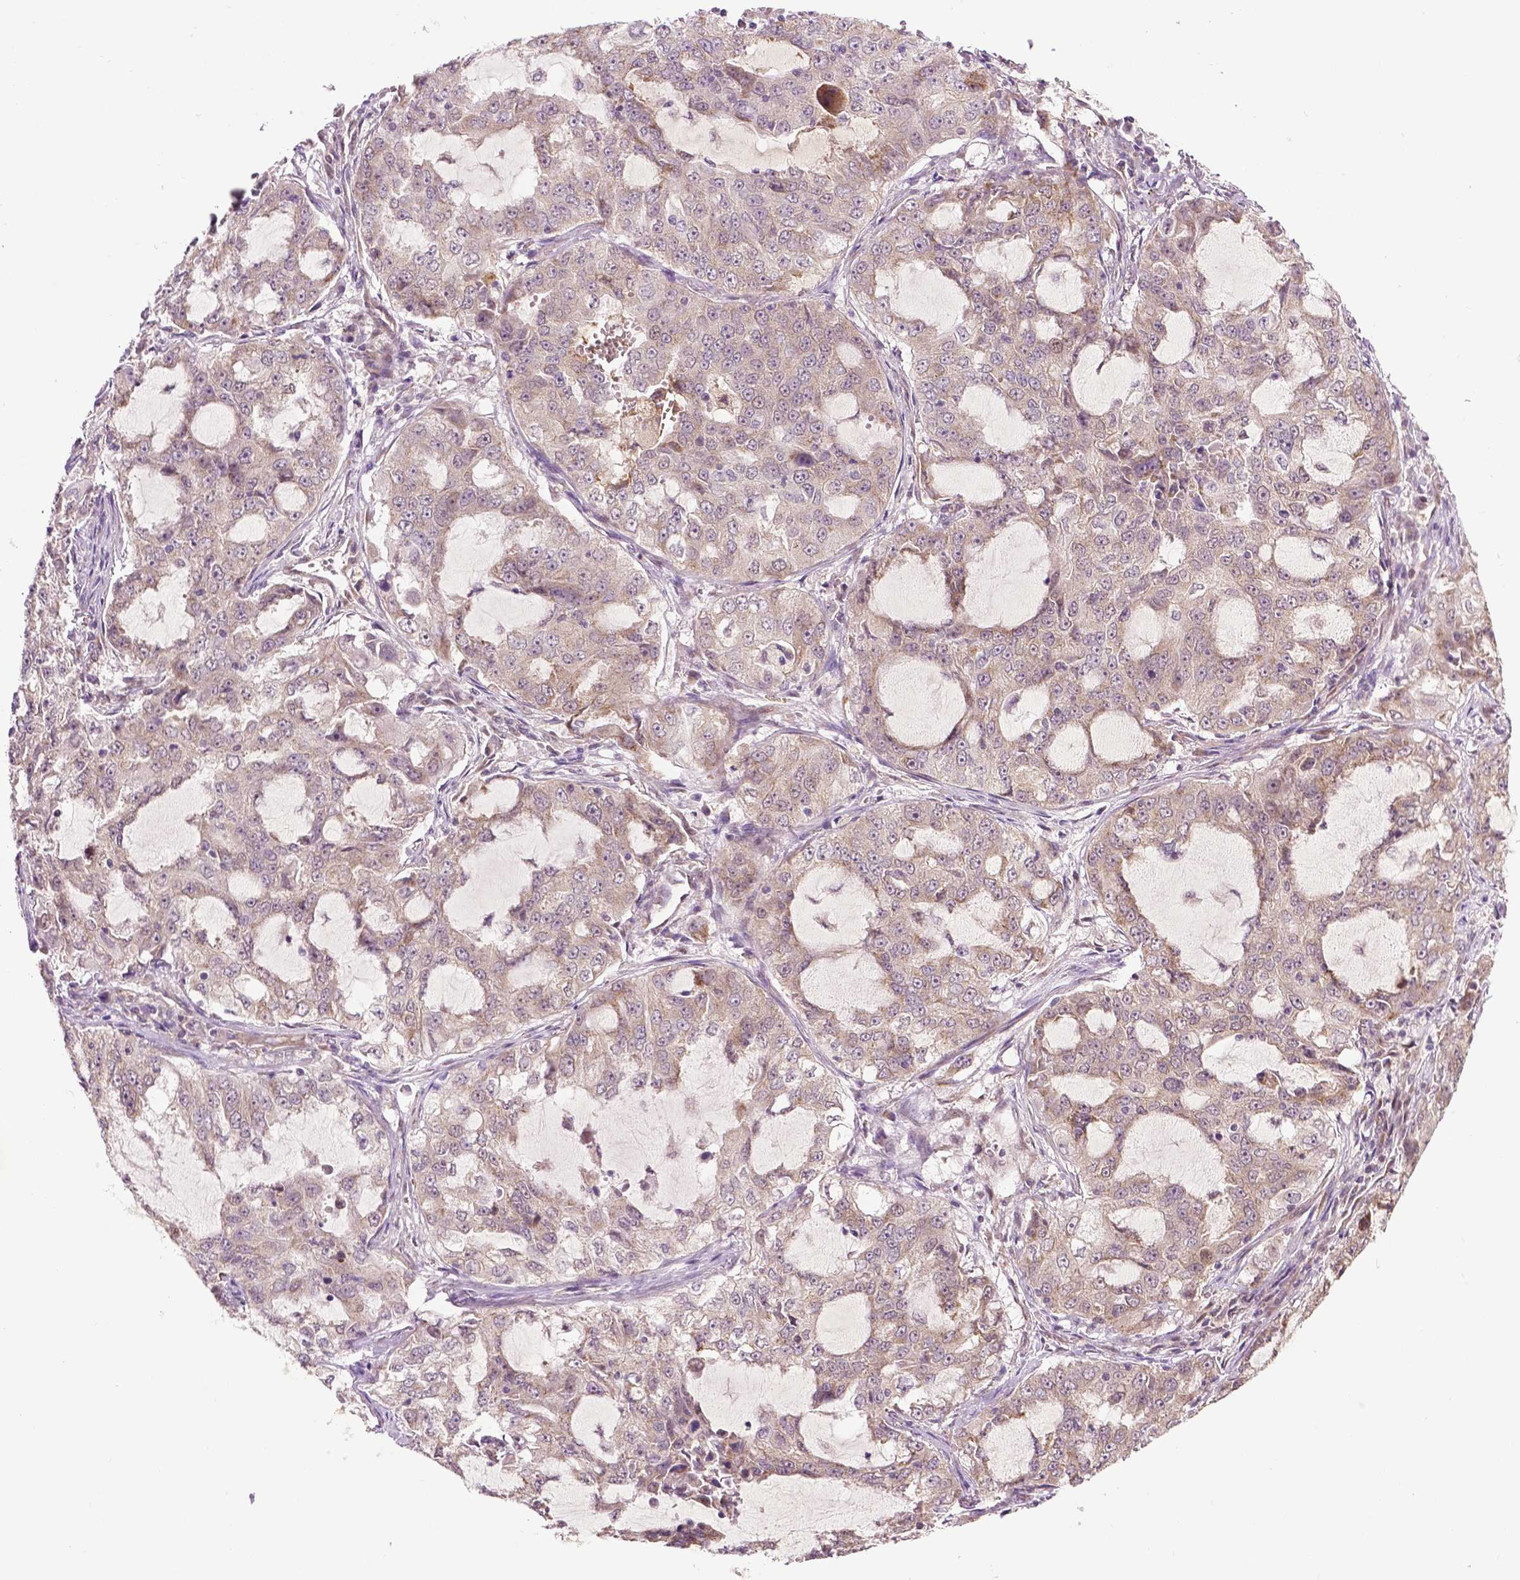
{"staining": {"intensity": "weak", "quantity": "<25%", "location": "cytoplasmic/membranous"}, "tissue": "lung cancer", "cell_type": "Tumor cells", "image_type": "cancer", "snomed": [{"axis": "morphology", "description": "Adenocarcinoma, NOS"}, {"axis": "topography", "description": "Lung"}], "caption": "Tumor cells show no significant positivity in adenocarcinoma (lung).", "gene": "ZNF41", "patient": {"sex": "female", "age": 61}}